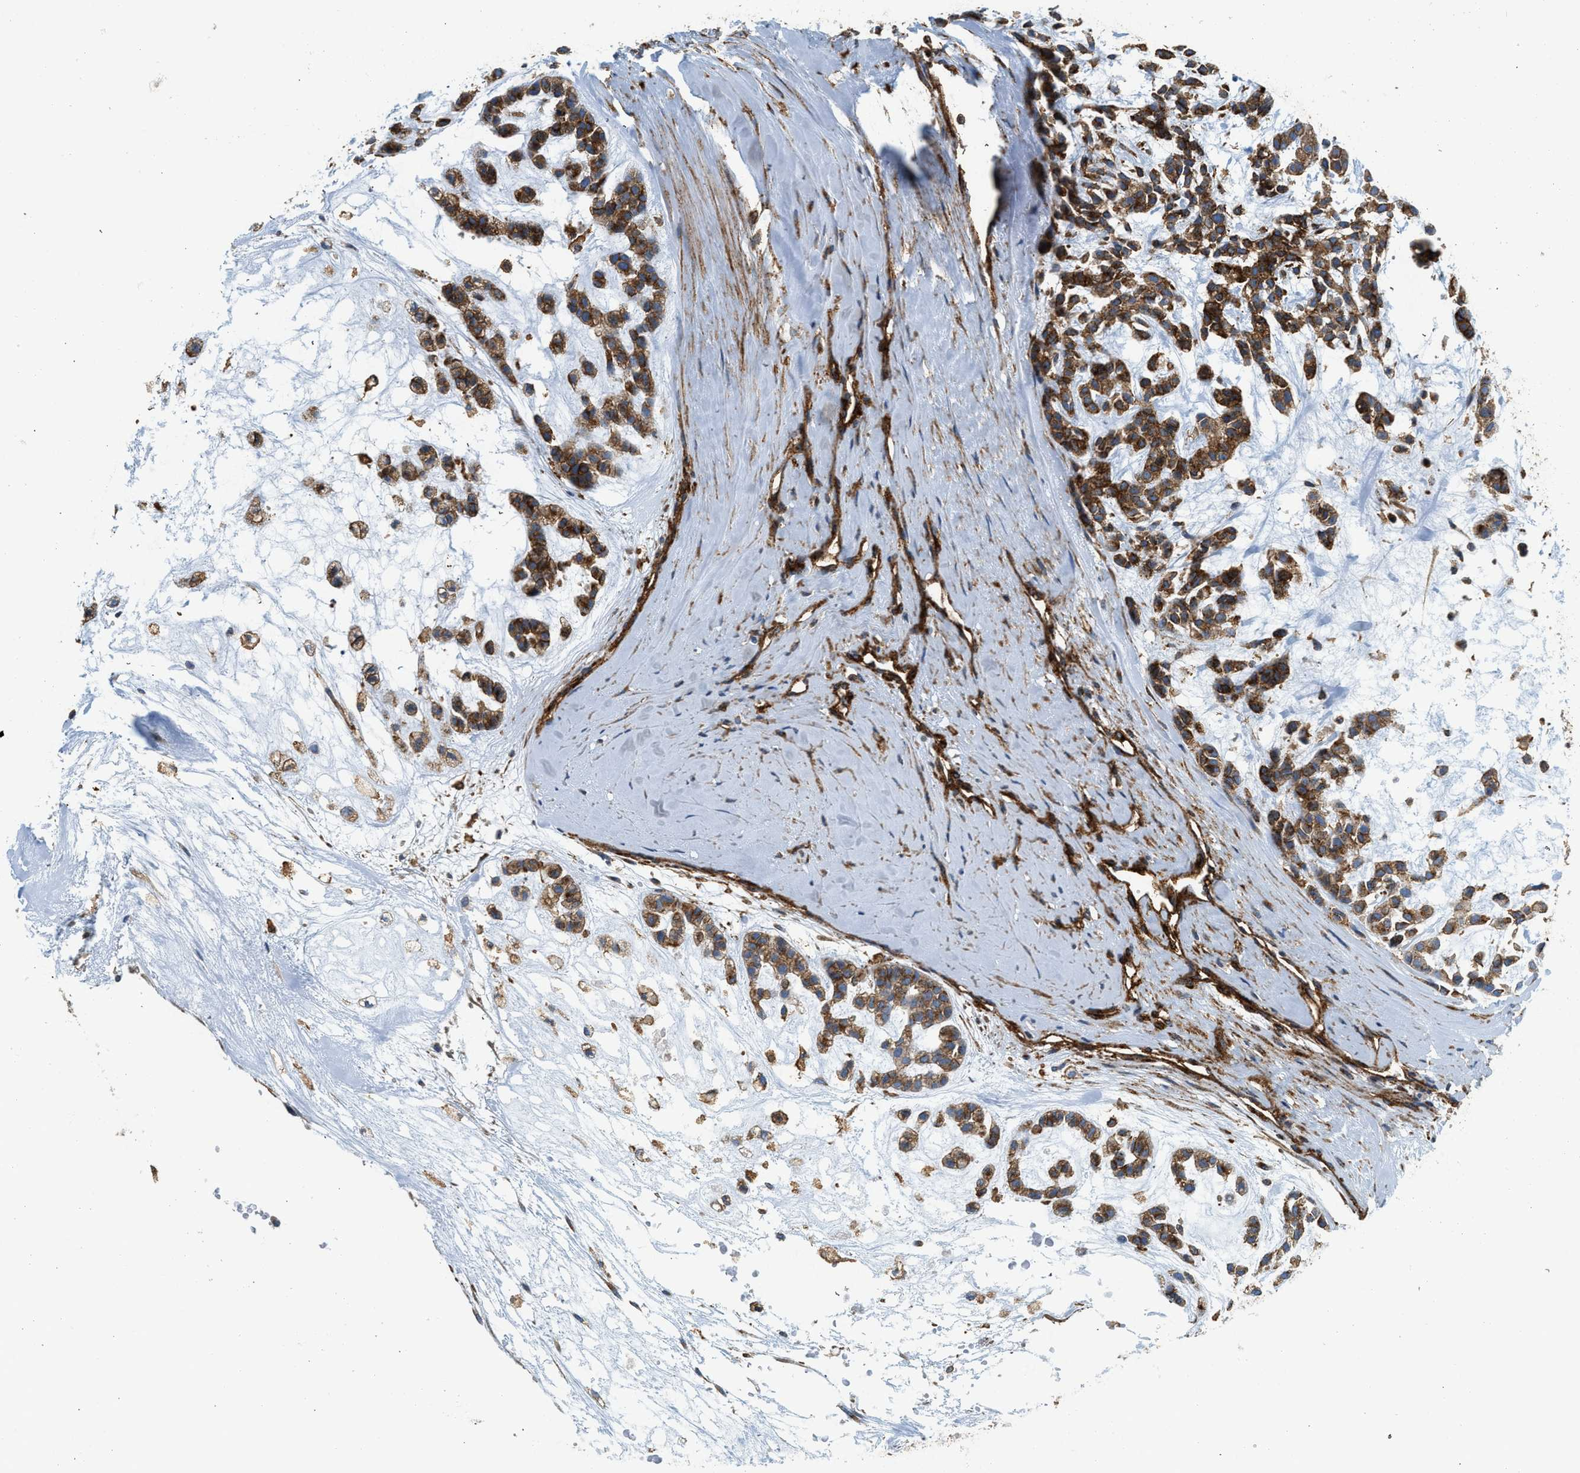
{"staining": {"intensity": "moderate", "quantity": ">75%", "location": "cytoplasmic/membranous"}, "tissue": "head and neck cancer", "cell_type": "Tumor cells", "image_type": "cancer", "snomed": [{"axis": "morphology", "description": "Adenocarcinoma, NOS"}, {"axis": "morphology", "description": "Adenoma, NOS"}, {"axis": "topography", "description": "Head-Neck"}], "caption": "This histopathology image demonstrates adenoma (head and neck) stained with immunohistochemistry to label a protein in brown. The cytoplasmic/membranous of tumor cells show moderate positivity for the protein. Nuclei are counter-stained blue.", "gene": "HIP1", "patient": {"sex": "female", "age": 55}}